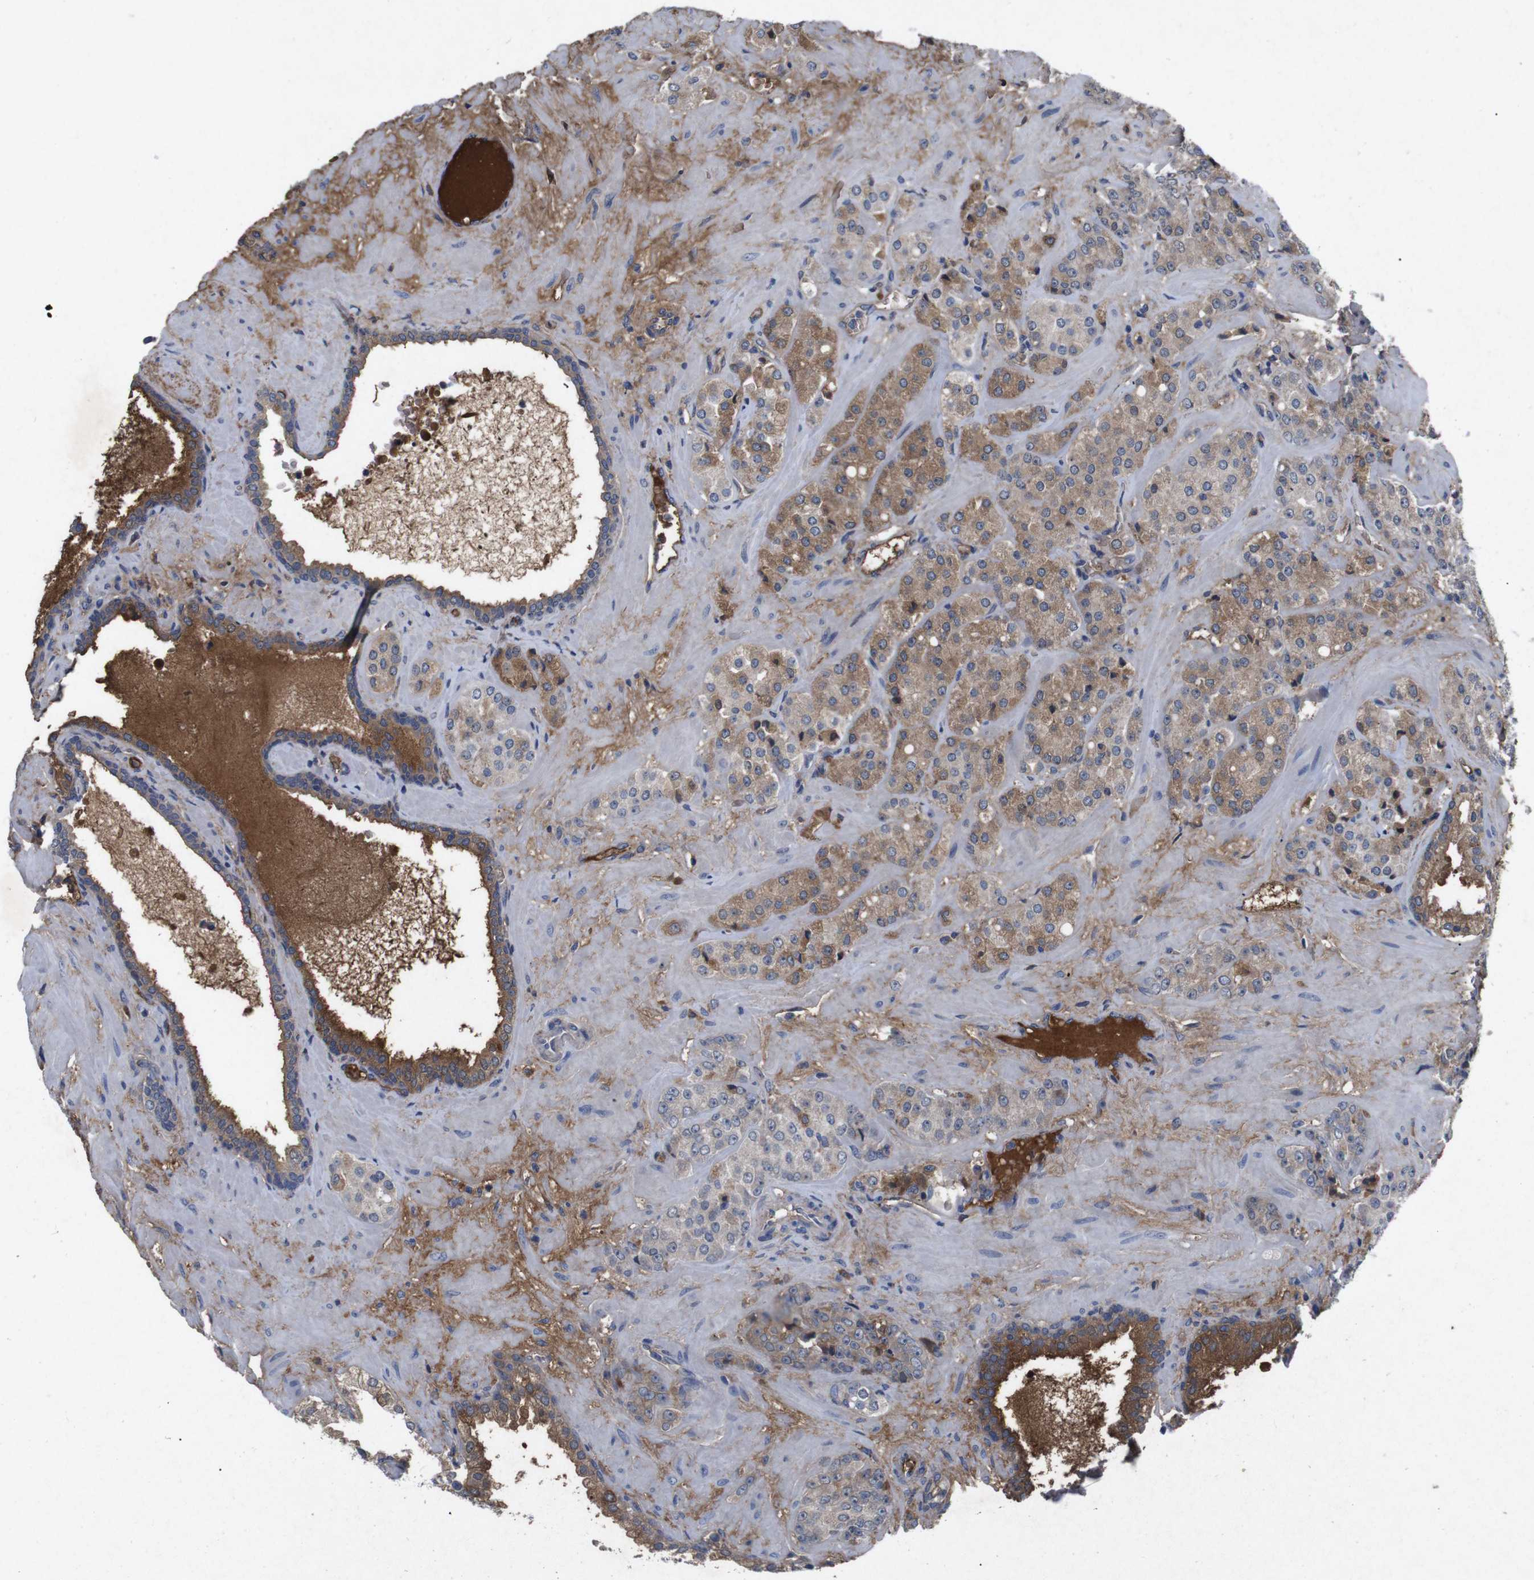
{"staining": {"intensity": "moderate", "quantity": "25%-75%", "location": "cytoplasmic/membranous"}, "tissue": "prostate cancer", "cell_type": "Tumor cells", "image_type": "cancer", "snomed": [{"axis": "morphology", "description": "Adenocarcinoma, High grade"}, {"axis": "topography", "description": "Prostate"}], "caption": "A high-resolution micrograph shows immunohistochemistry staining of prostate cancer, which exhibits moderate cytoplasmic/membranous expression in about 25%-75% of tumor cells.", "gene": "SPTB", "patient": {"sex": "male", "age": 64}}